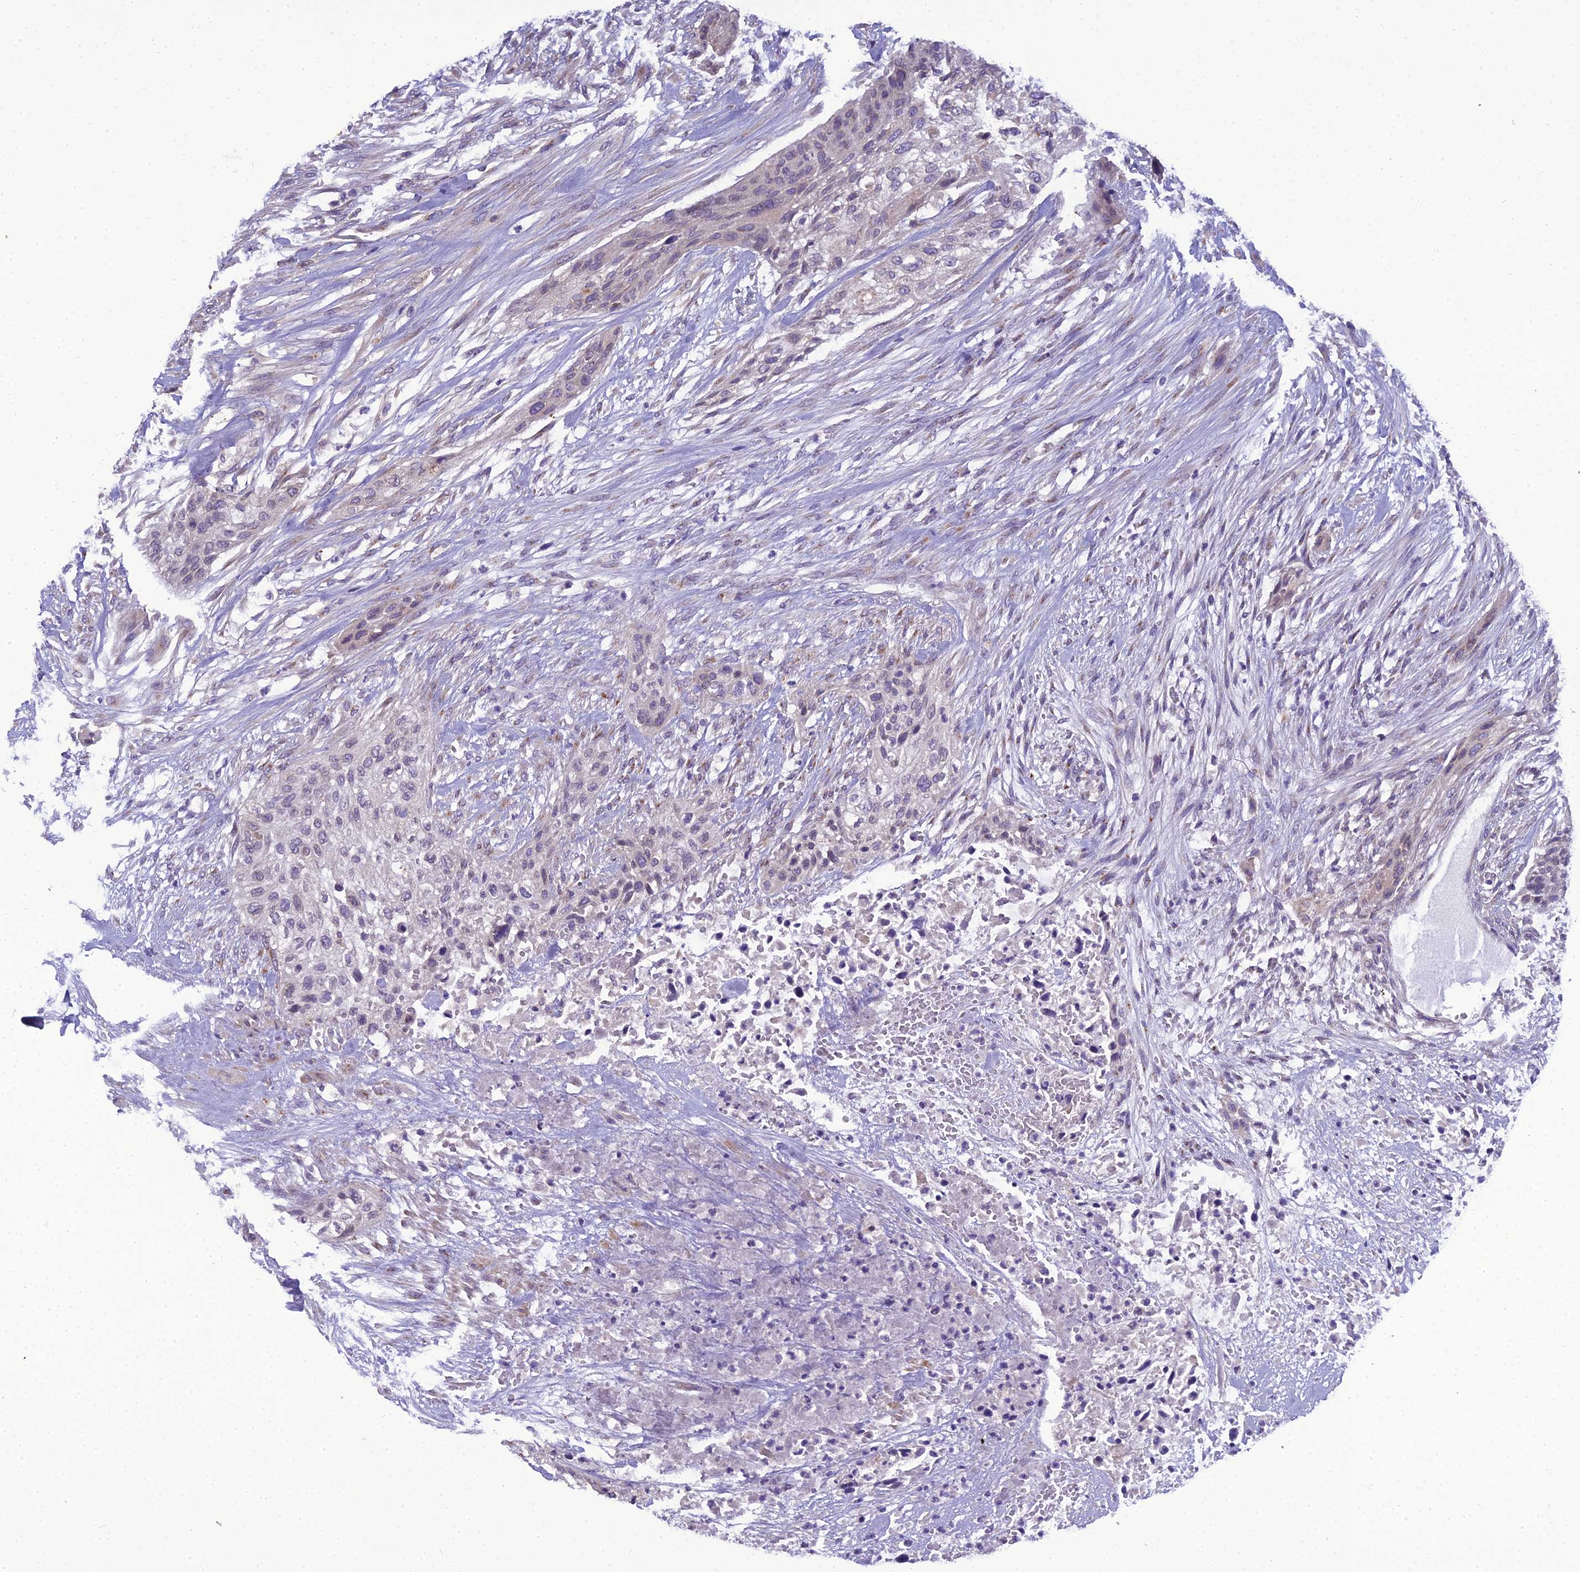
{"staining": {"intensity": "negative", "quantity": "none", "location": "none"}, "tissue": "urothelial cancer", "cell_type": "Tumor cells", "image_type": "cancer", "snomed": [{"axis": "morphology", "description": "Urothelial carcinoma, High grade"}, {"axis": "topography", "description": "Urinary bladder"}], "caption": "An immunohistochemistry (IHC) photomicrograph of urothelial cancer is shown. There is no staining in tumor cells of urothelial cancer. (DAB (3,3'-diaminobenzidine) IHC, high magnification).", "gene": "GOLPH3", "patient": {"sex": "male", "age": 35}}